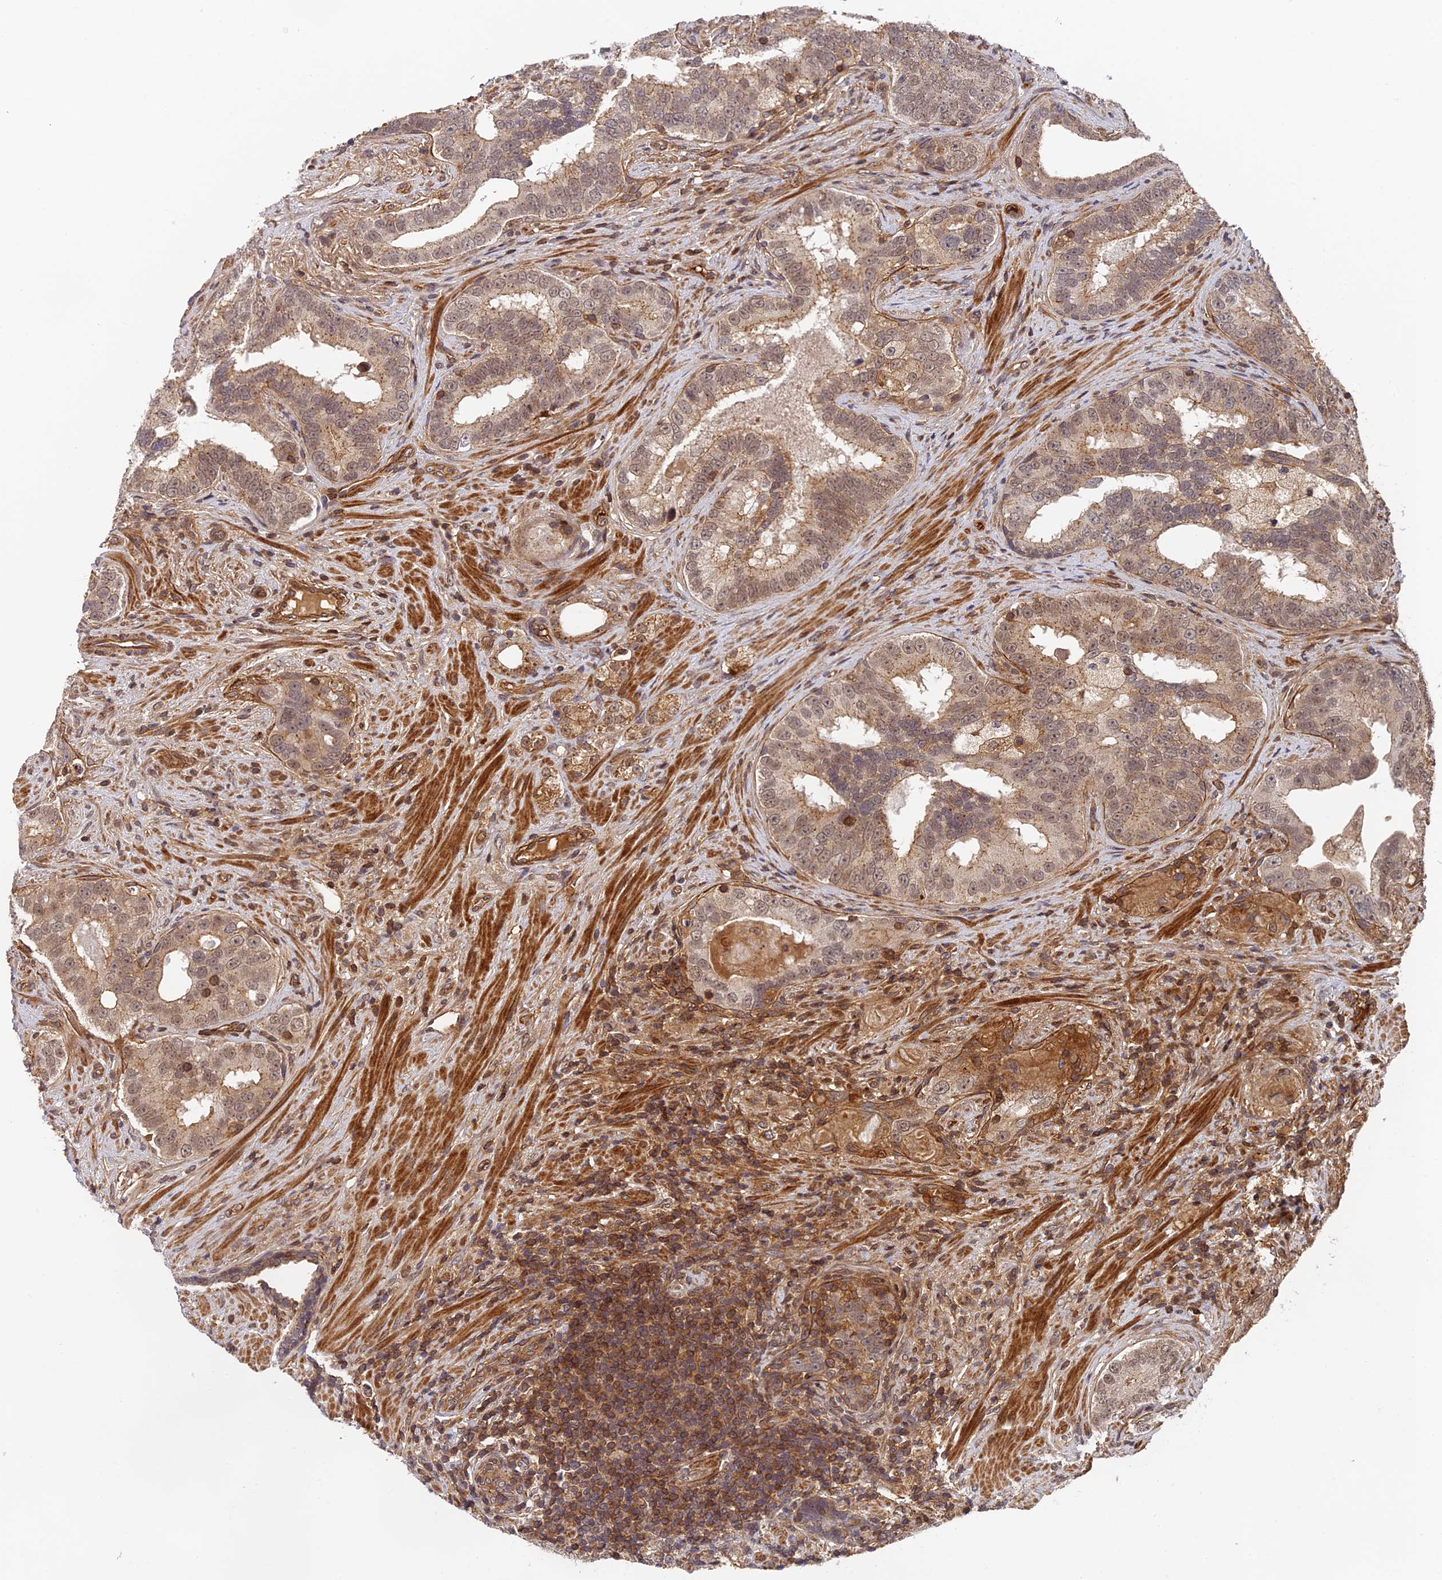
{"staining": {"intensity": "moderate", "quantity": "<25%", "location": "cytoplasmic/membranous,nuclear"}, "tissue": "prostate cancer", "cell_type": "Tumor cells", "image_type": "cancer", "snomed": [{"axis": "morphology", "description": "Adenocarcinoma, High grade"}, {"axis": "topography", "description": "Prostate"}], "caption": "Protein expression by IHC demonstrates moderate cytoplasmic/membranous and nuclear staining in approximately <25% of tumor cells in prostate cancer (adenocarcinoma (high-grade)).", "gene": "OSBPL1A", "patient": {"sex": "male", "age": 70}}